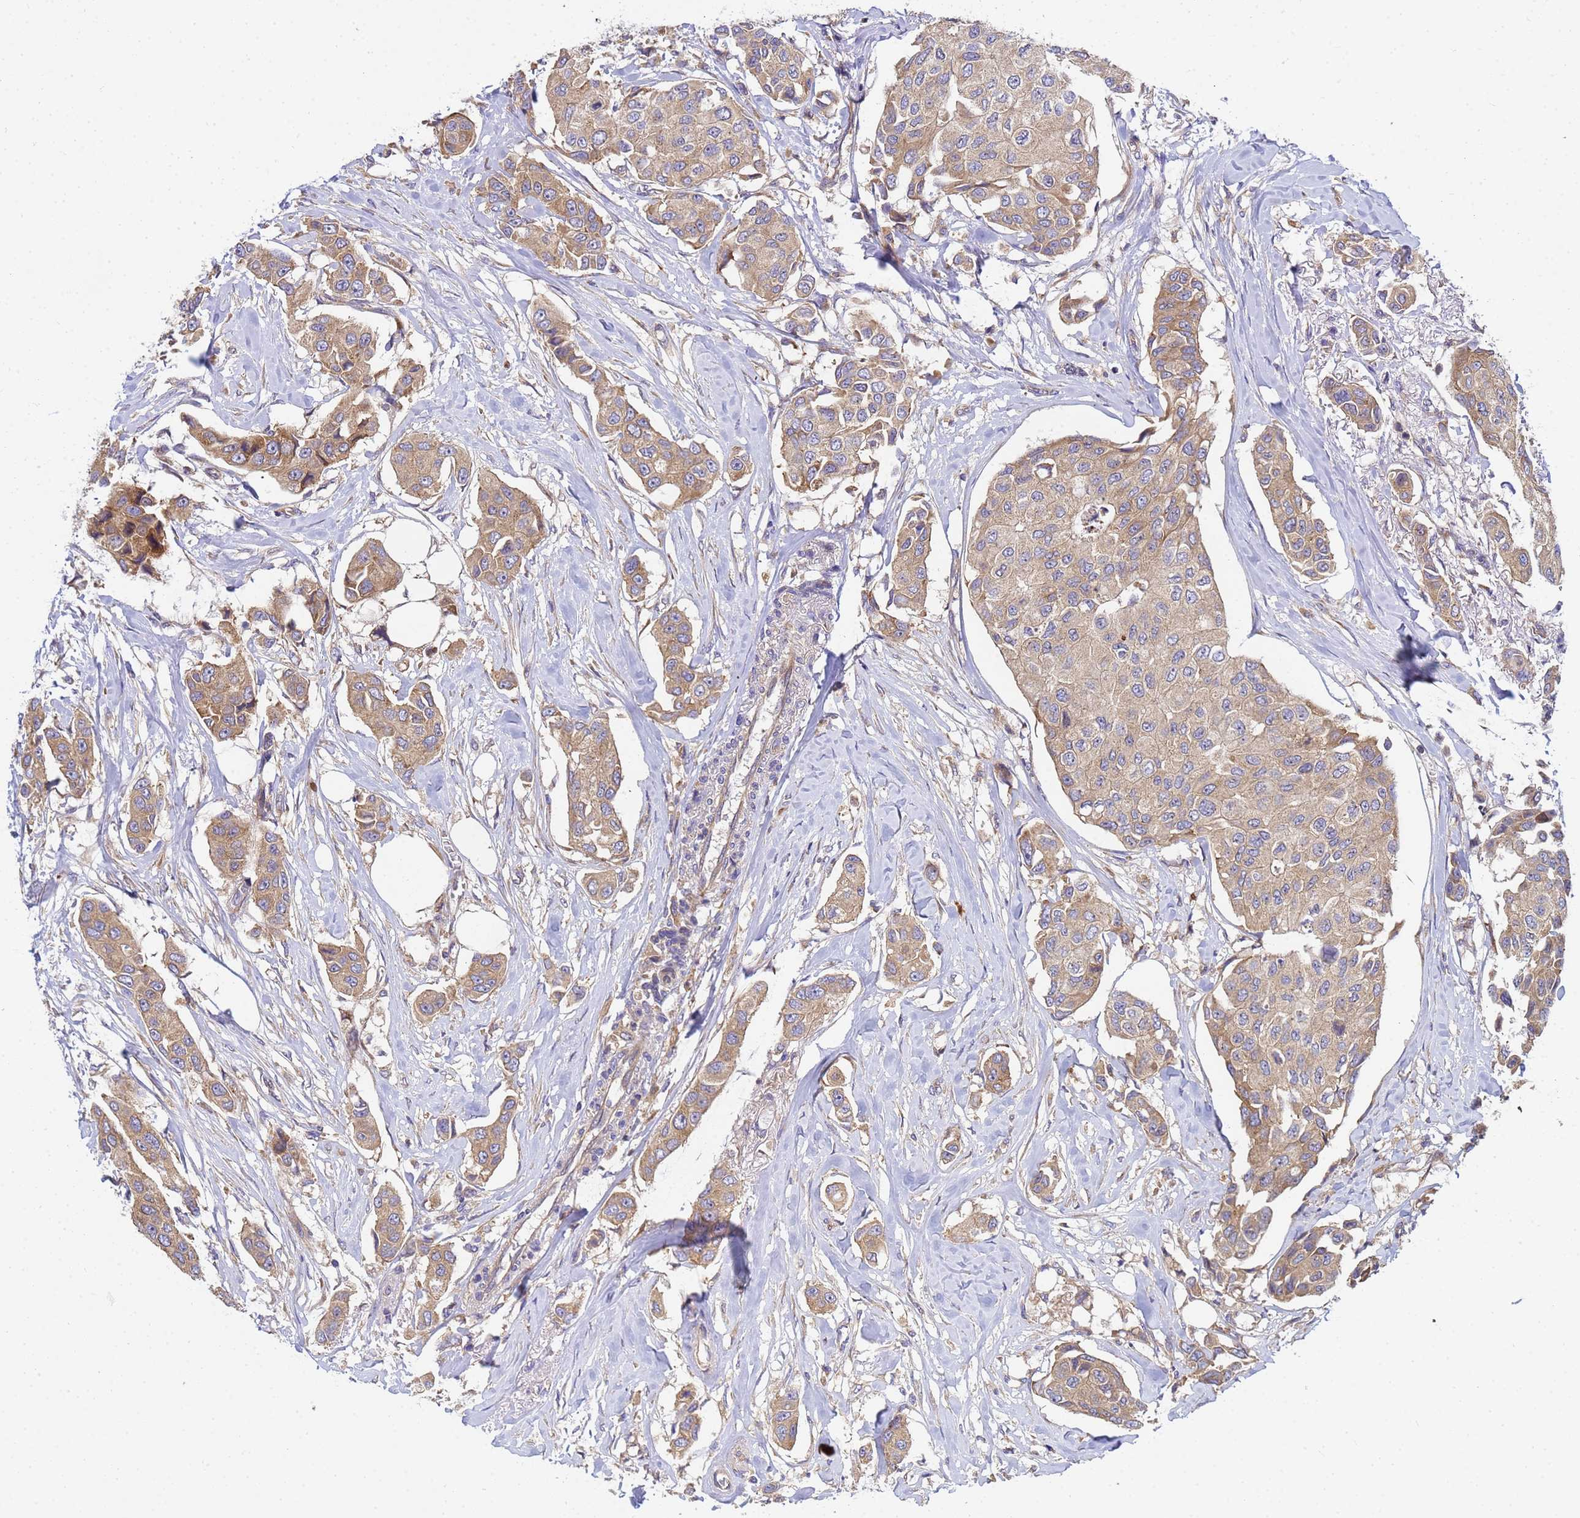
{"staining": {"intensity": "moderate", "quantity": ">75%", "location": "cytoplasmic/membranous"}, "tissue": "breast cancer", "cell_type": "Tumor cells", "image_type": "cancer", "snomed": [{"axis": "morphology", "description": "Duct carcinoma"}, {"axis": "topography", "description": "Breast"}], "caption": "High-magnification brightfield microscopy of infiltrating ductal carcinoma (breast) stained with DAB (3,3'-diaminobenzidine) (brown) and counterstained with hematoxylin (blue). tumor cells exhibit moderate cytoplasmic/membranous staining is identified in about>75% of cells.", "gene": "BECN1", "patient": {"sex": "female", "age": 80}}